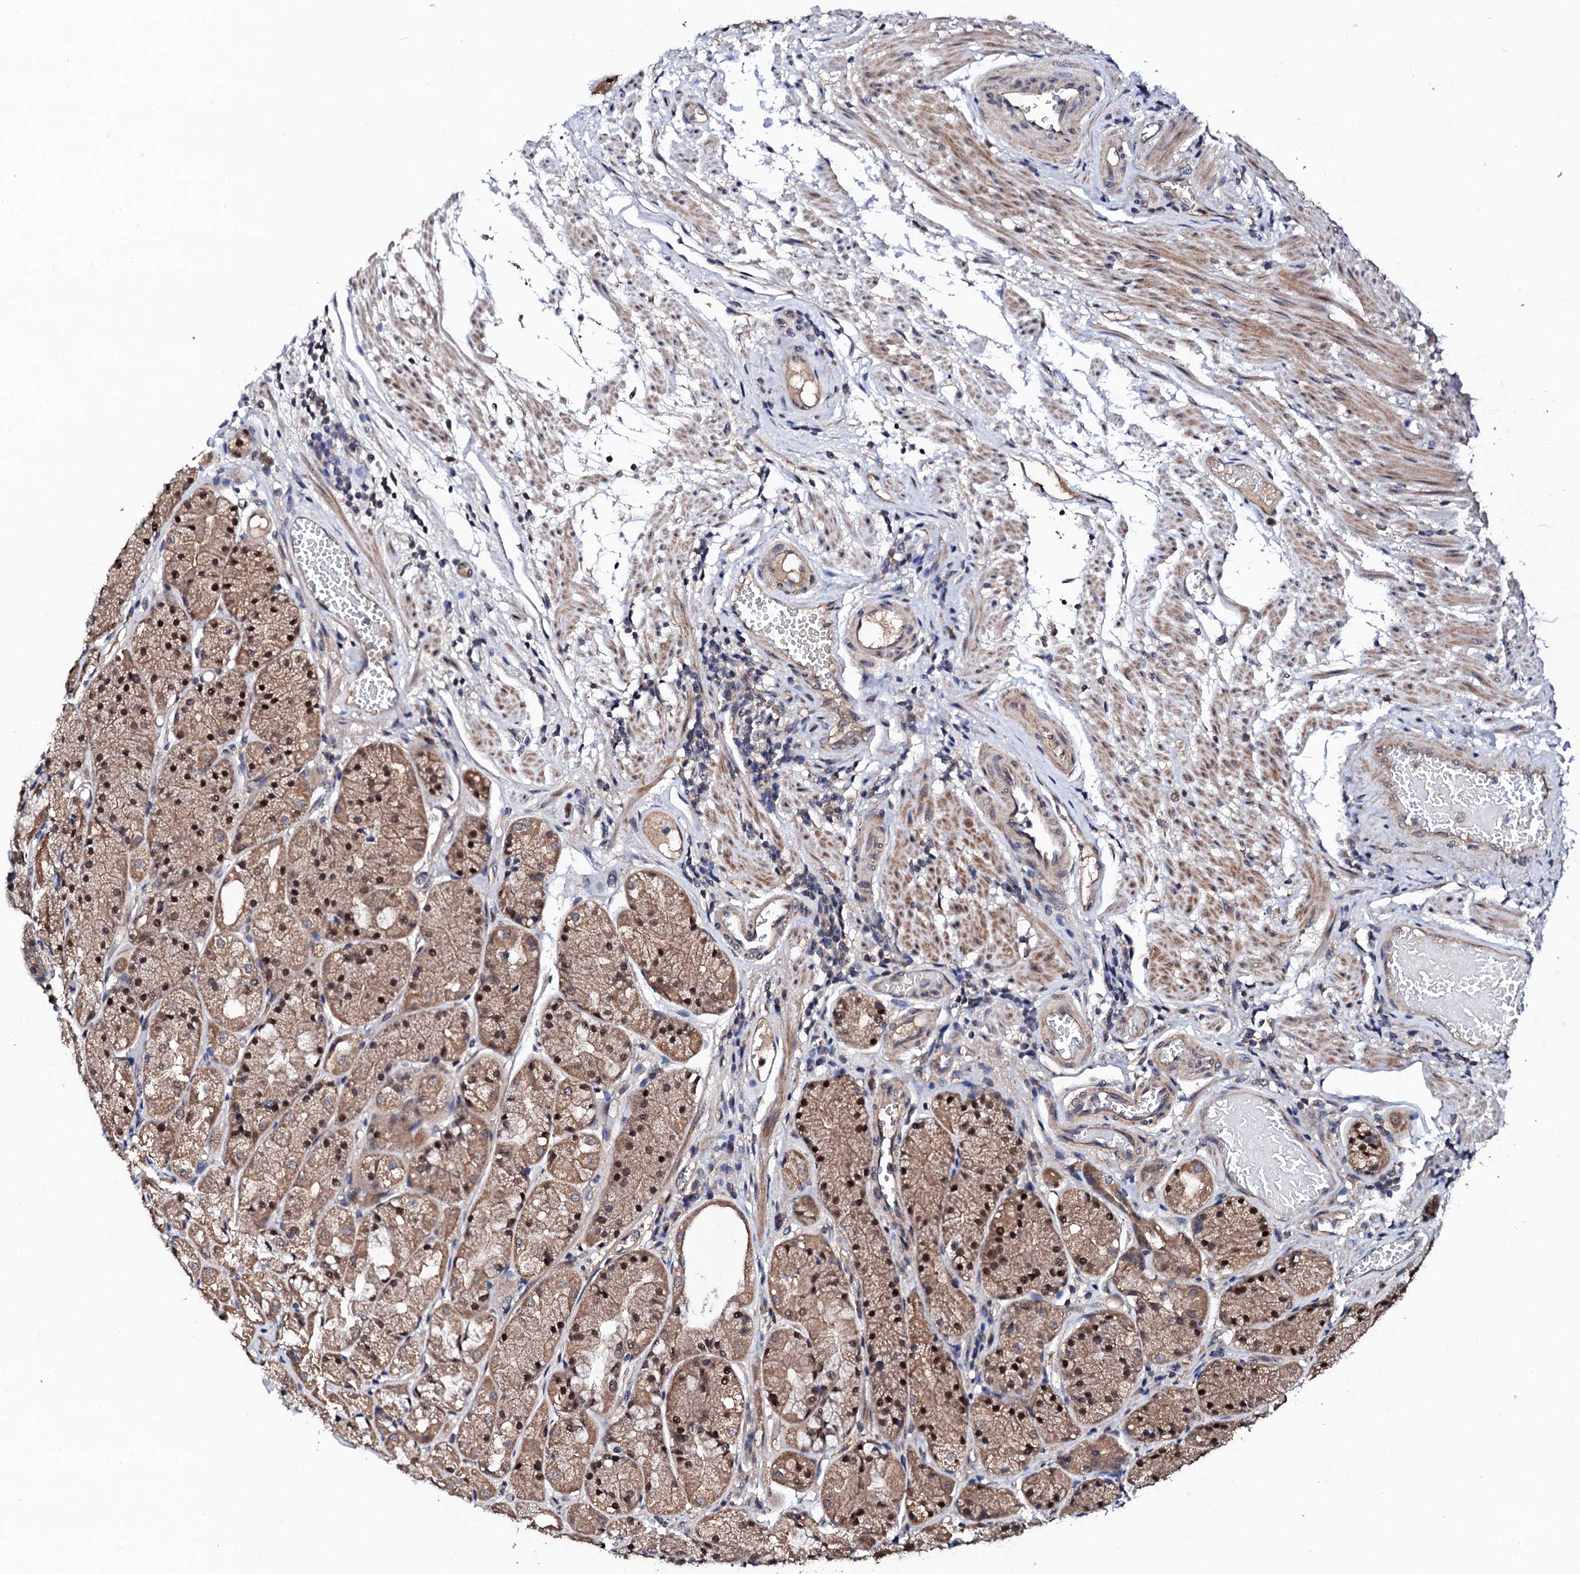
{"staining": {"intensity": "strong", "quantity": "25%-75%", "location": "cytoplasmic/membranous,nuclear"}, "tissue": "stomach", "cell_type": "Glandular cells", "image_type": "normal", "snomed": [{"axis": "morphology", "description": "Normal tissue, NOS"}, {"axis": "topography", "description": "Stomach, upper"}], "caption": "Stomach stained with DAB (3,3'-diaminobenzidine) immunohistochemistry (IHC) displays high levels of strong cytoplasmic/membranous,nuclear staining in about 25%-75% of glandular cells.", "gene": "IP6K1", "patient": {"sex": "male", "age": 72}}